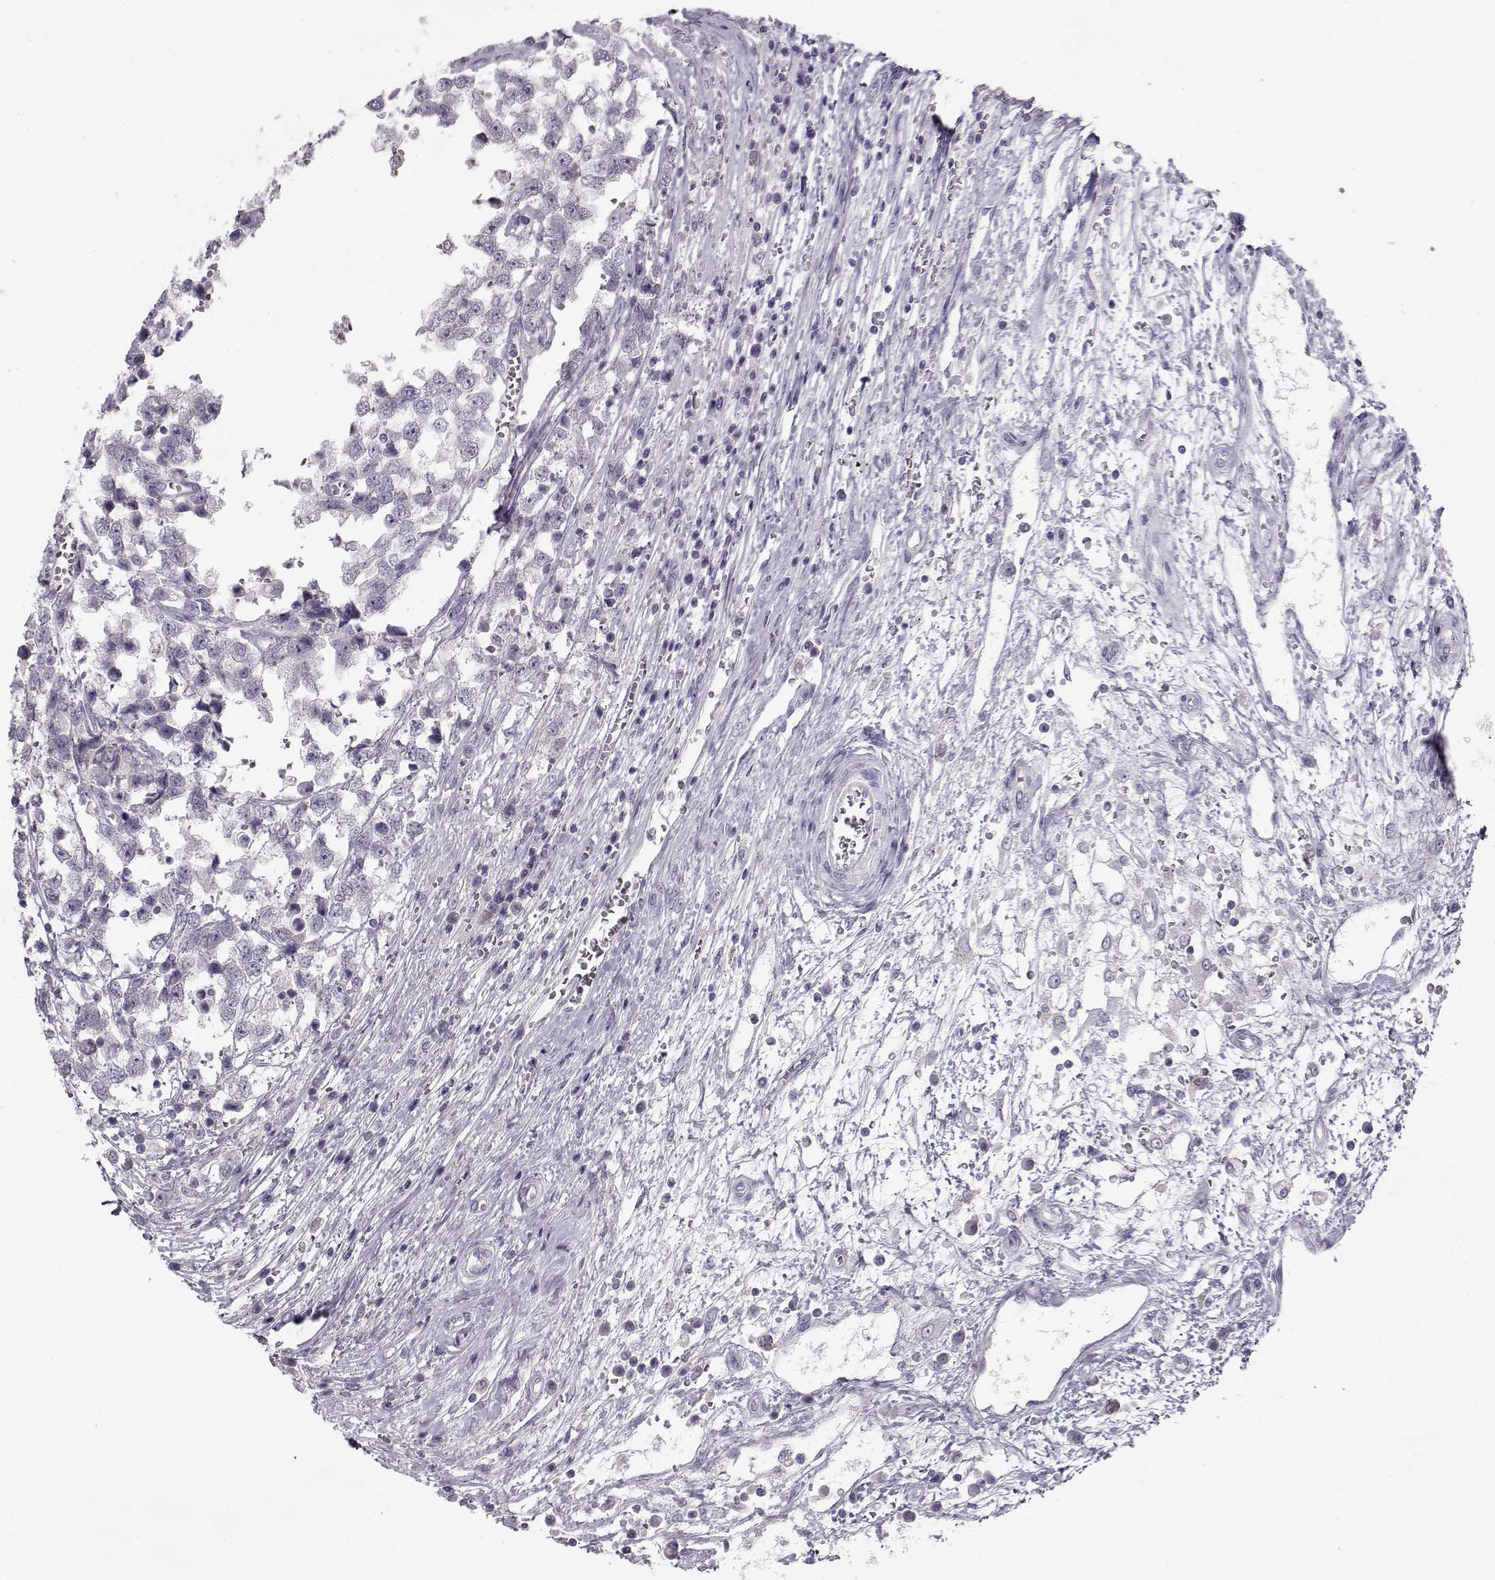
{"staining": {"intensity": "negative", "quantity": "none", "location": "none"}, "tissue": "testis cancer", "cell_type": "Tumor cells", "image_type": "cancer", "snomed": [{"axis": "morphology", "description": "Normal tissue, NOS"}, {"axis": "morphology", "description": "Seminoma, NOS"}, {"axis": "topography", "description": "Testis"}, {"axis": "topography", "description": "Epididymis"}], "caption": "This photomicrograph is of testis cancer stained with immunohistochemistry (IHC) to label a protein in brown with the nuclei are counter-stained blue. There is no positivity in tumor cells.", "gene": "GRK1", "patient": {"sex": "male", "age": 34}}